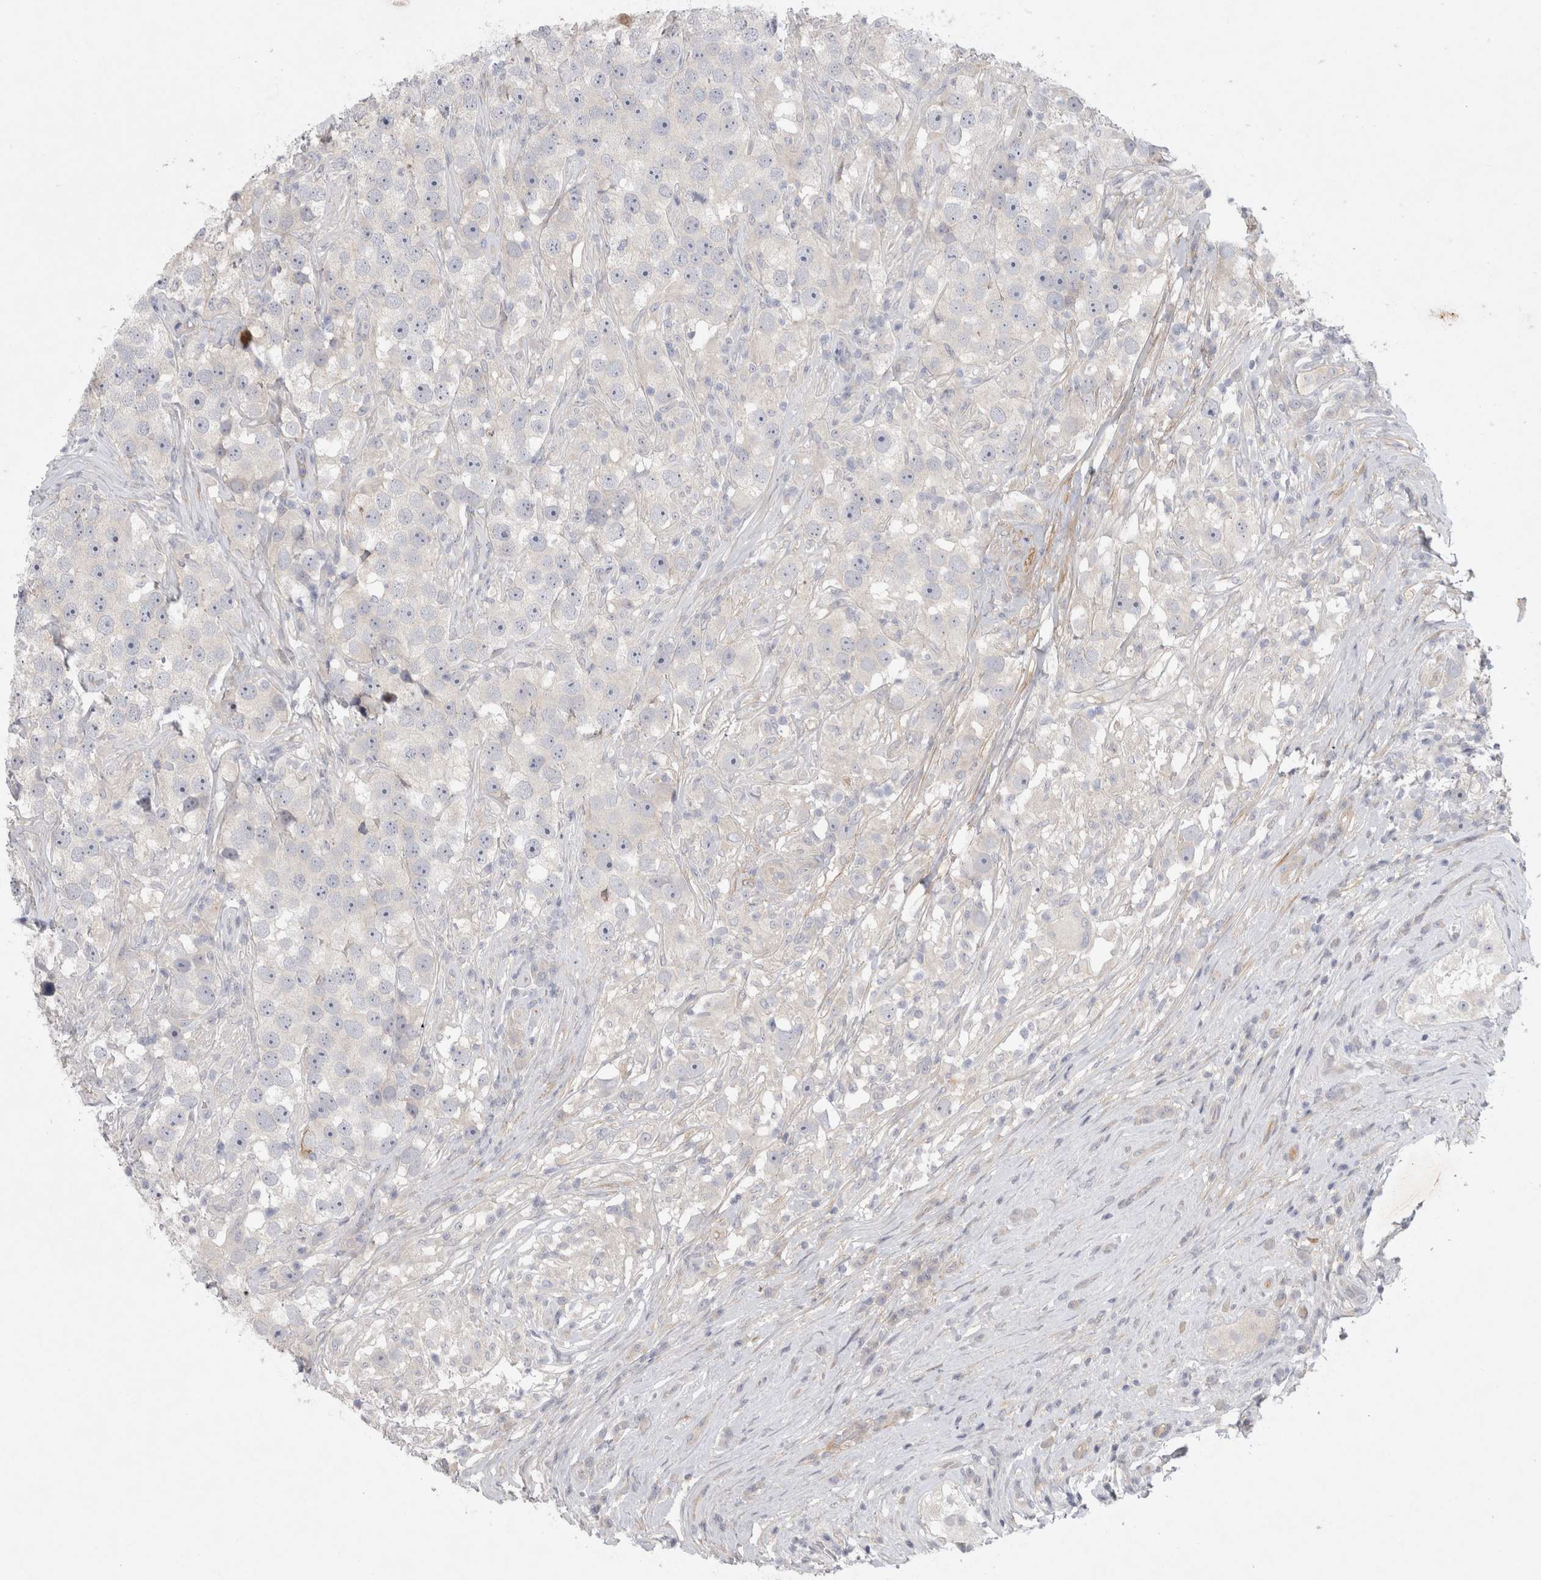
{"staining": {"intensity": "negative", "quantity": "none", "location": "none"}, "tissue": "testis cancer", "cell_type": "Tumor cells", "image_type": "cancer", "snomed": [{"axis": "morphology", "description": "Seminoma, NOS"}, {"axis": "topography", "description": "Testis"}], "caption": "IHC histopathology image of seminoma (testis) stained for a protein (brown), which shows no staining in tumor cells.", "gene": "BZW2", "patient": {"sex": "male", "age": 49}}